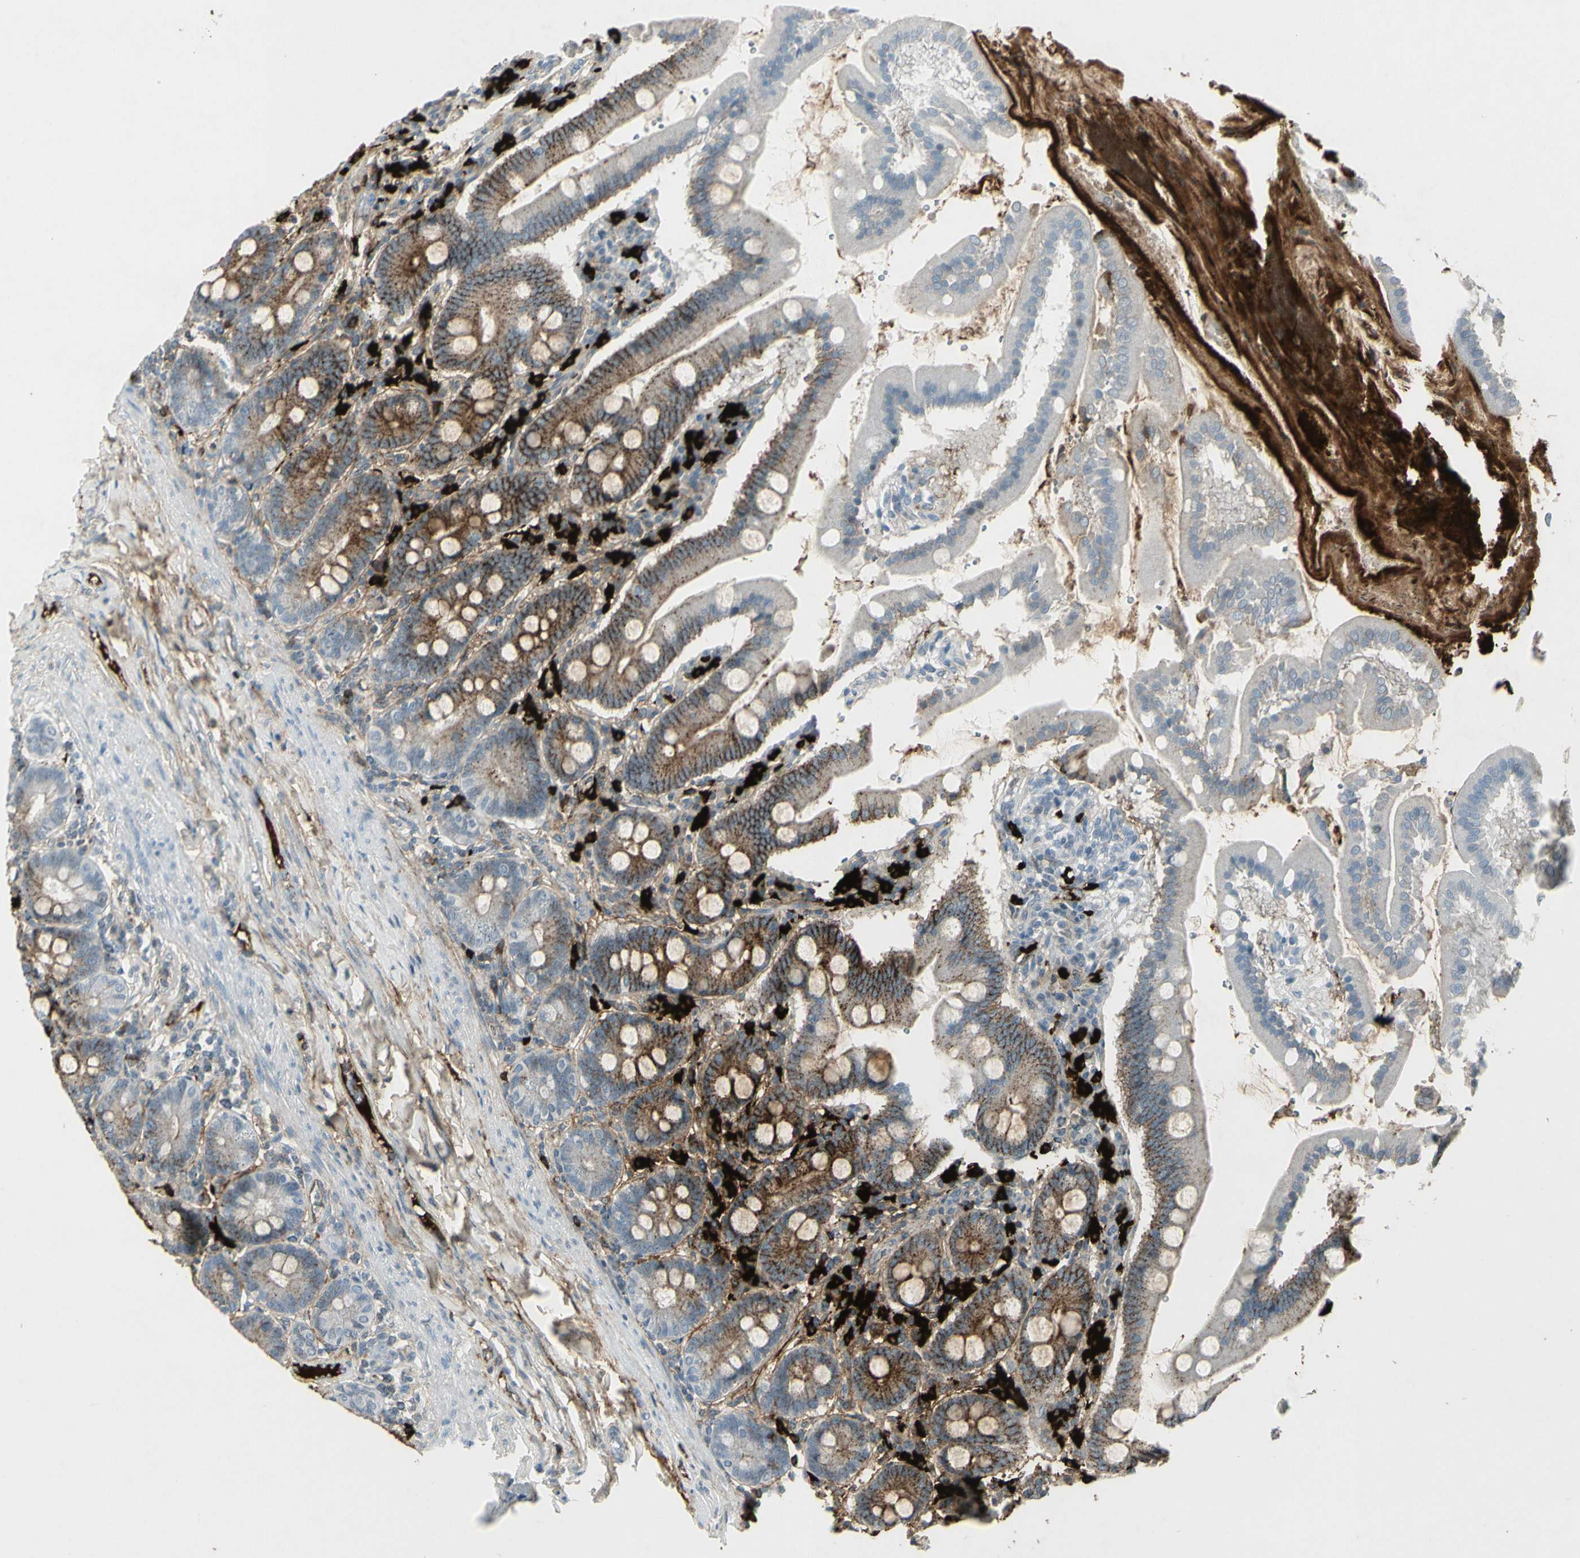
{"staining": {"intensity": "moderate", "quantity": "25%-75%", "location": "cytoplasmic/membranous"}, "tissue": "duodenum", "cell_type": "Glandular cells", "image_type": "normal", "snomed": [{"axis": "morphology", "description": "Normal tissue, NOS"}, {"axis": "topography", "description": "Duodenum"}], "caption": "Duodenum was stained to show a protein in brown. There is medium levels of moderate cytoplasmic/membranous staining in approximately 25%-75% of glandular cells.", "gene": "IGHM", "patient": {"sex": "male", "age": 50}}